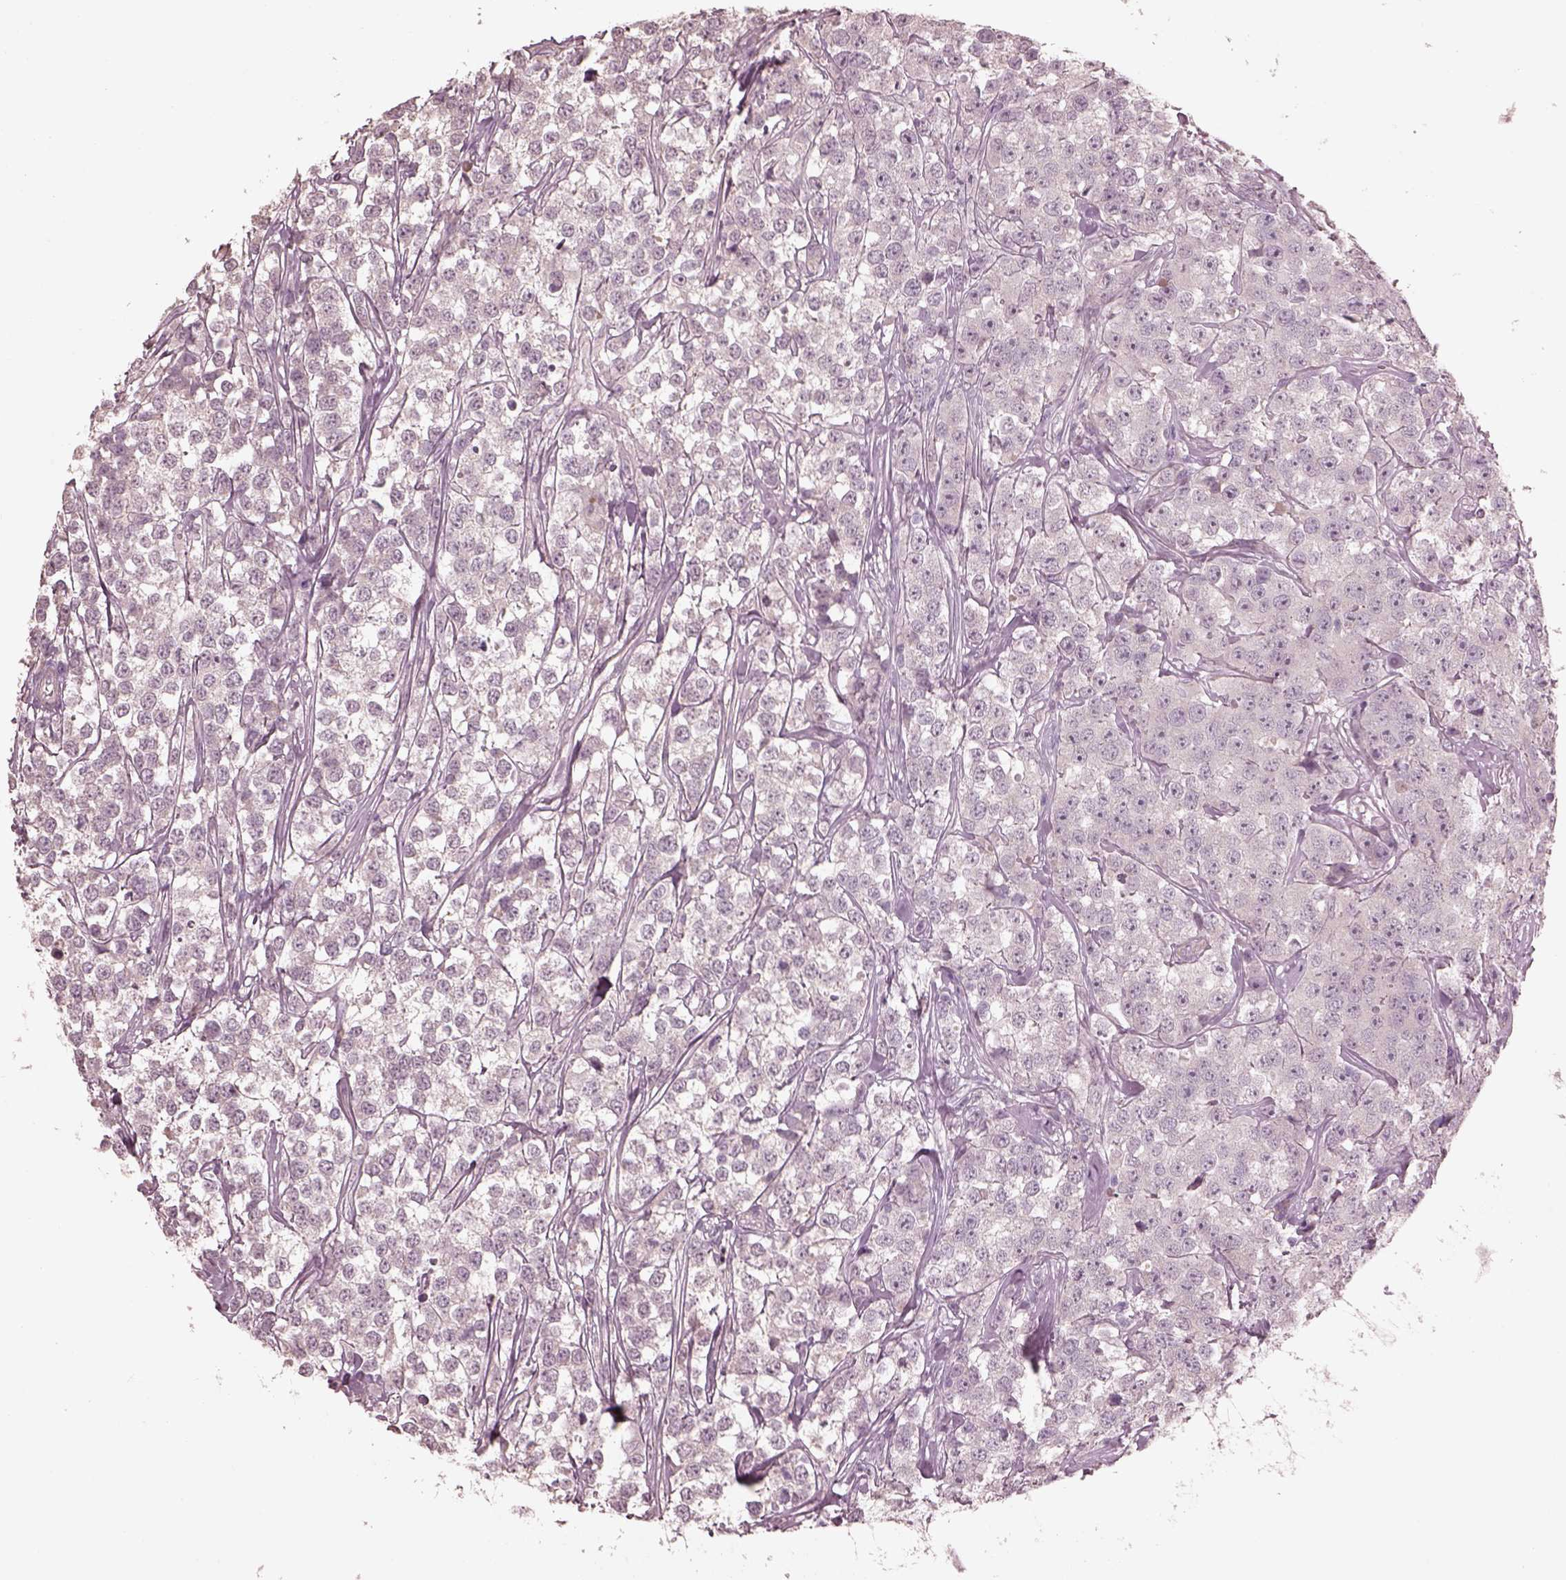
{"staining": {"intensity": "negative", "quantity": "none", "location": "none"}, "tissue": "testis cancer", "cell_type": "Tumor cells", "image_type": "cancer", "snomed": [{"axis": "morphology", "description": "Seminoma, NOS"}, {"axis": "topography", "description": "Testis"}], "caption": "DAB immunohistochemical staining of human seminoma (testis) shows no significant staining in tumor cells.", "gene": "VWA5B1", "patient": {"sex": "male", "age": 59}}